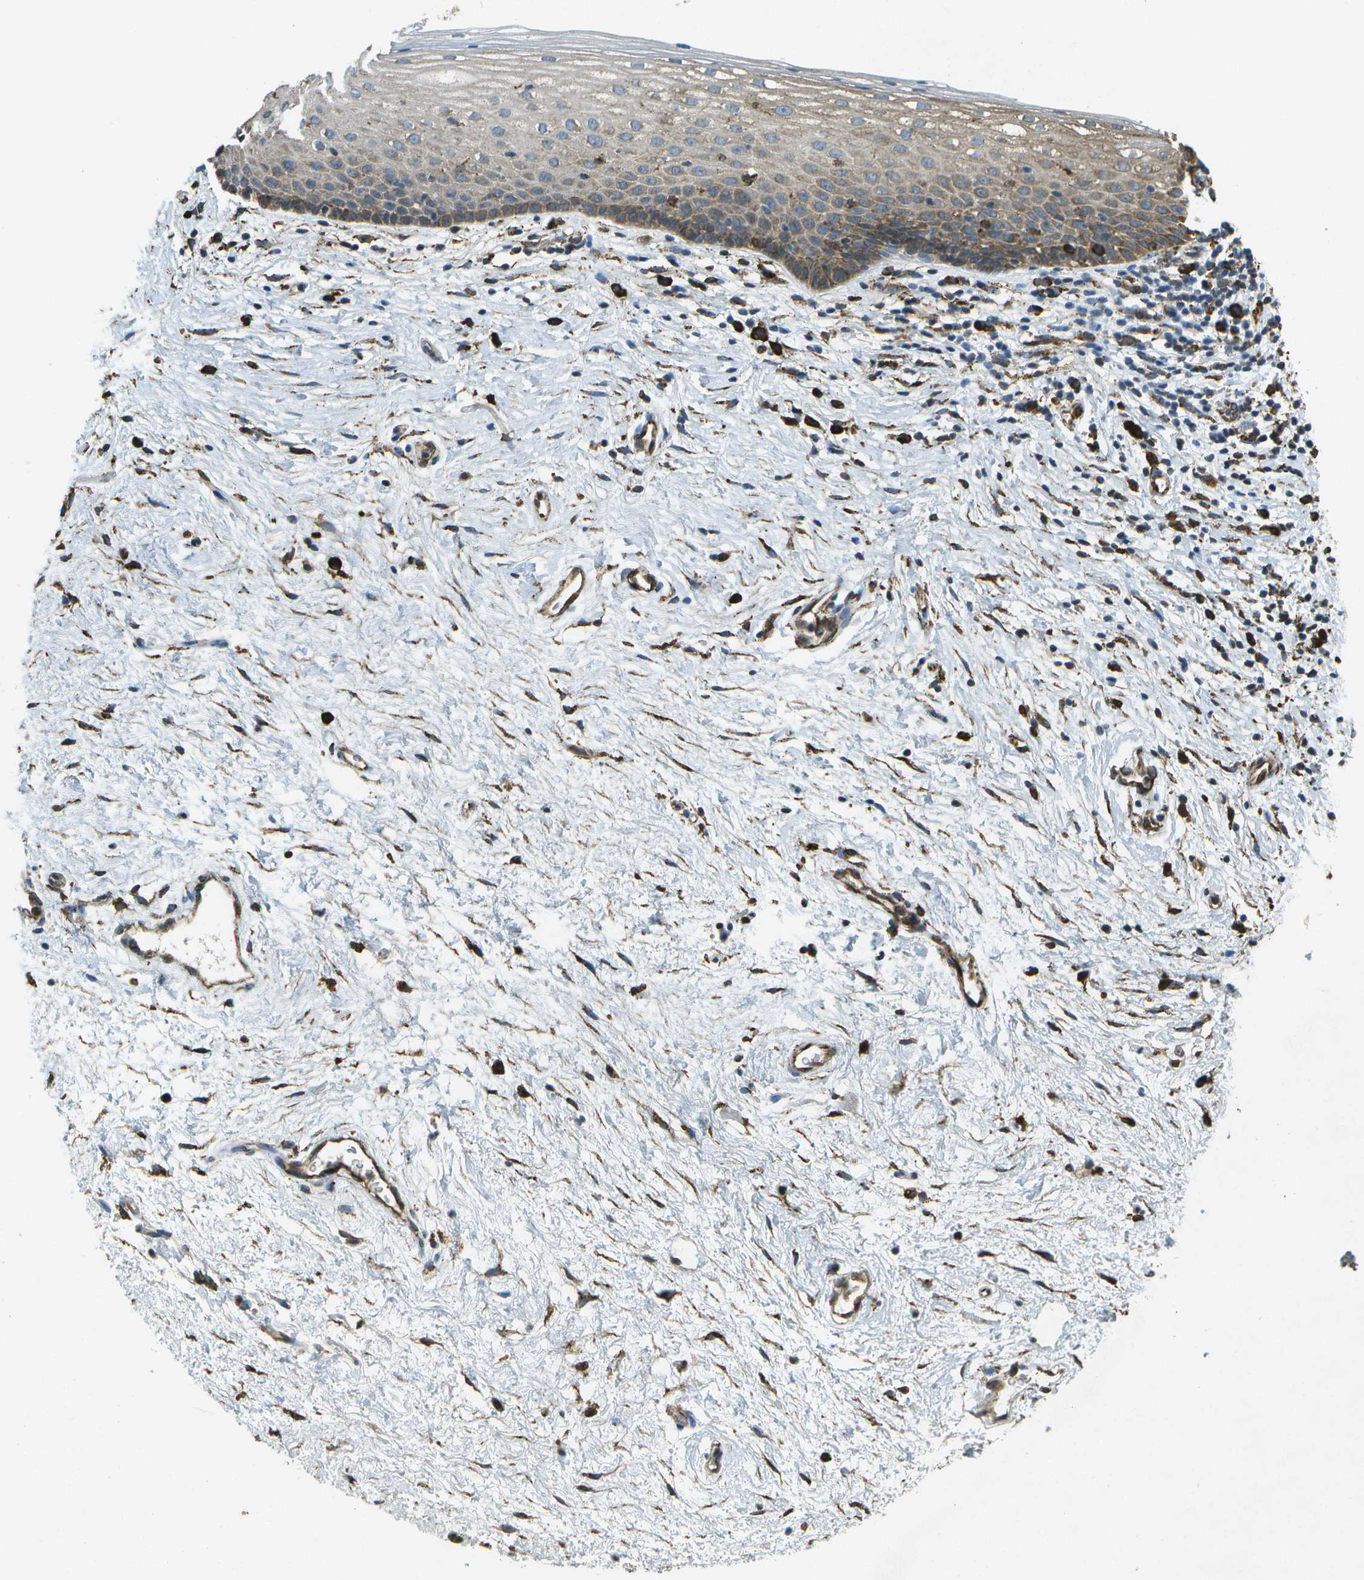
{"staining": {"intensity": "moderate", "quantity": "25%-75%", "location": "cytoplasmic/membranous"}, "tissue": "vagina", "cell_type": "Squamous epithelial cells", "image_type": "normal", "snomed": [{"axis": "morphology", "description": "Normal tissue, NOS"}, {"axis": "topography", "description": "Vagina"}], "caption": "Moderate cytoplasmic/membranous staining is seen in approximately 25%-75% of squamous epithelial cells in benign vagina.", "gene": "PDIA4", "patient": {"sex": "female", "age": 44}}